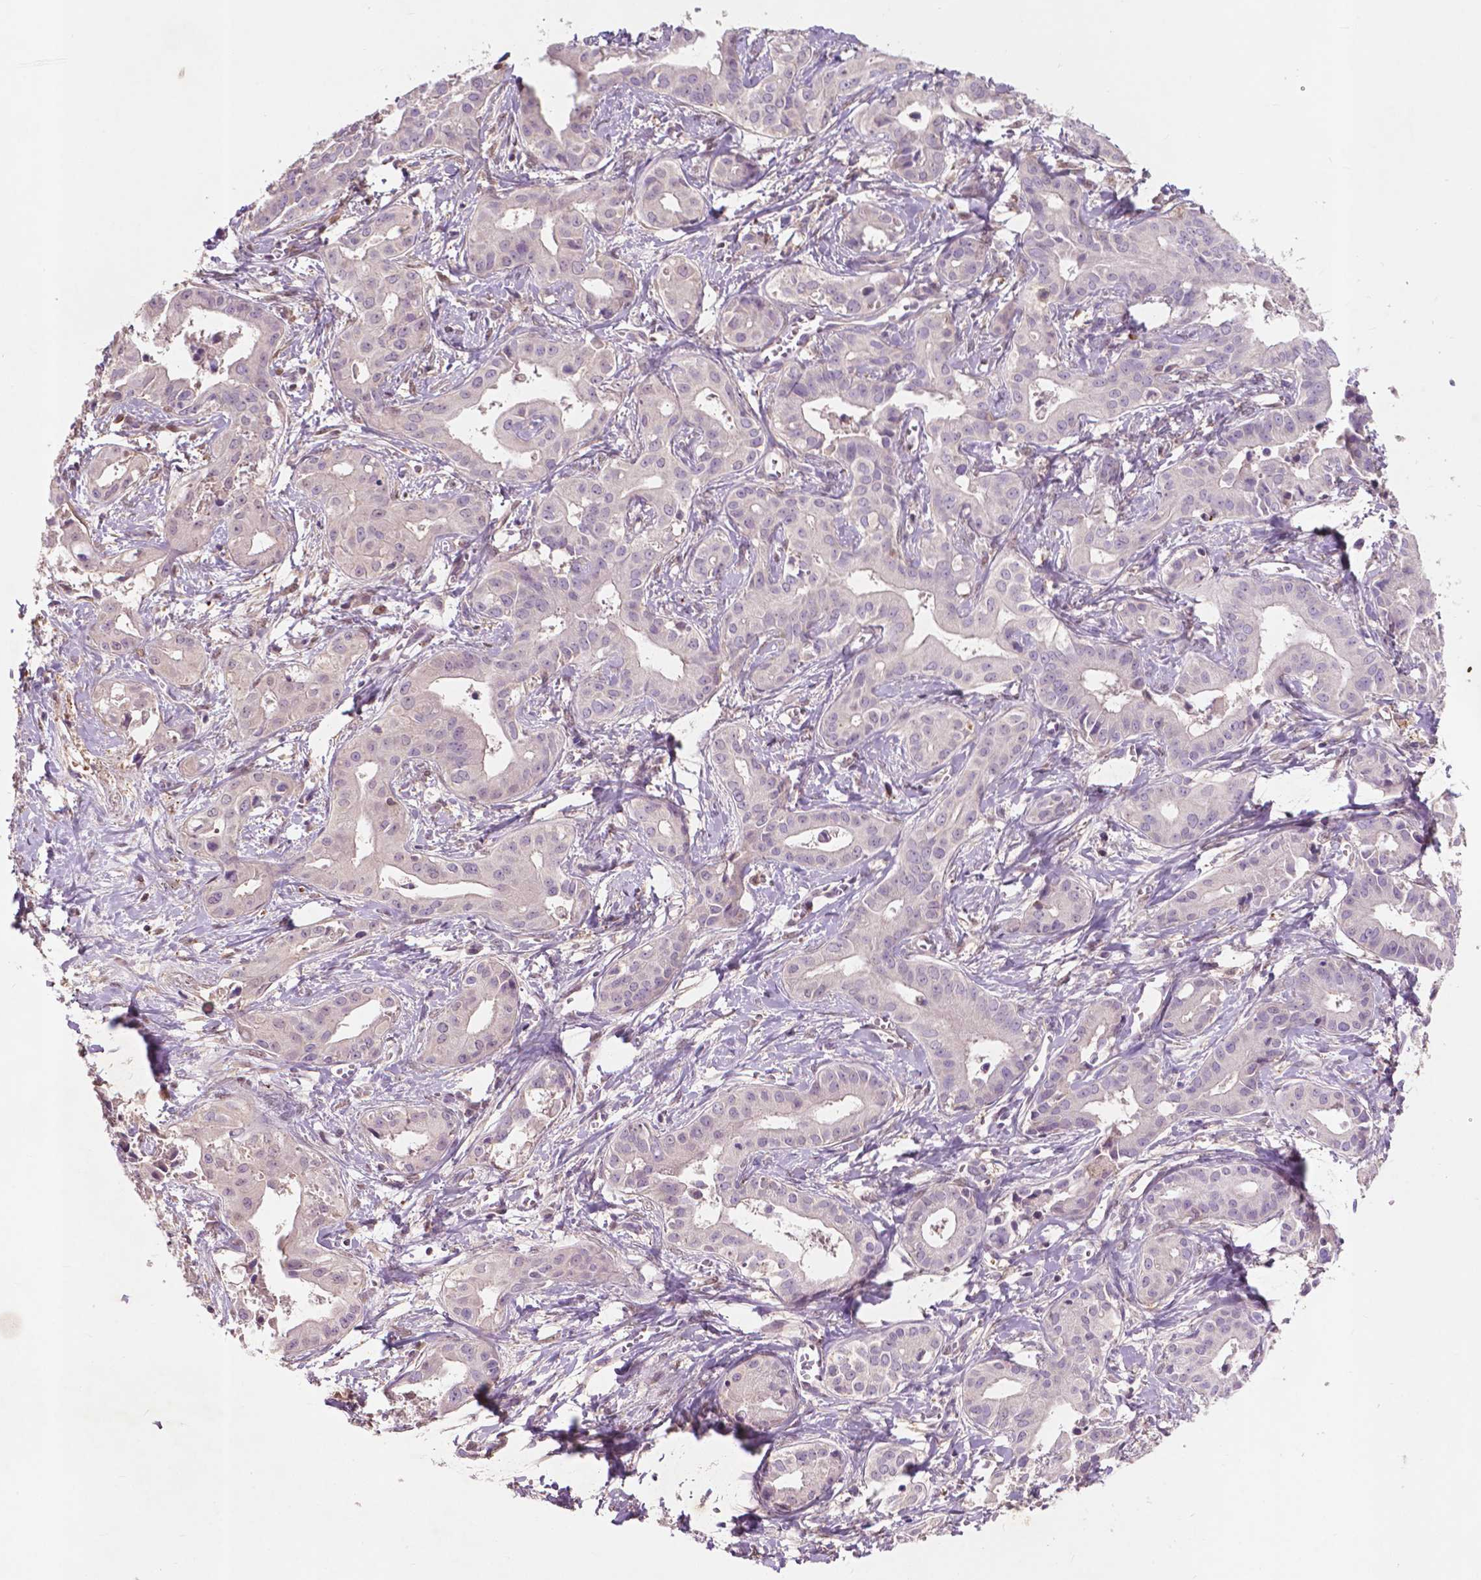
{"staining": {"intensity": "negative", "quantity": "none", "location": "none"}, "tissue": "liver cancer", "cell_type": "Tumor cells", "image_type": "cancer", "snomed": [{"axis": "morphology", "description": "Cholangiocarcinoma"}, {"axis": "topography", "description": "Liver"}], "caption": "Human liver cancer stained for a protein using IHC shows no staining in tumor cells.", "gene": "GPR37", "patient": {"sex": "female", "age": 65}}